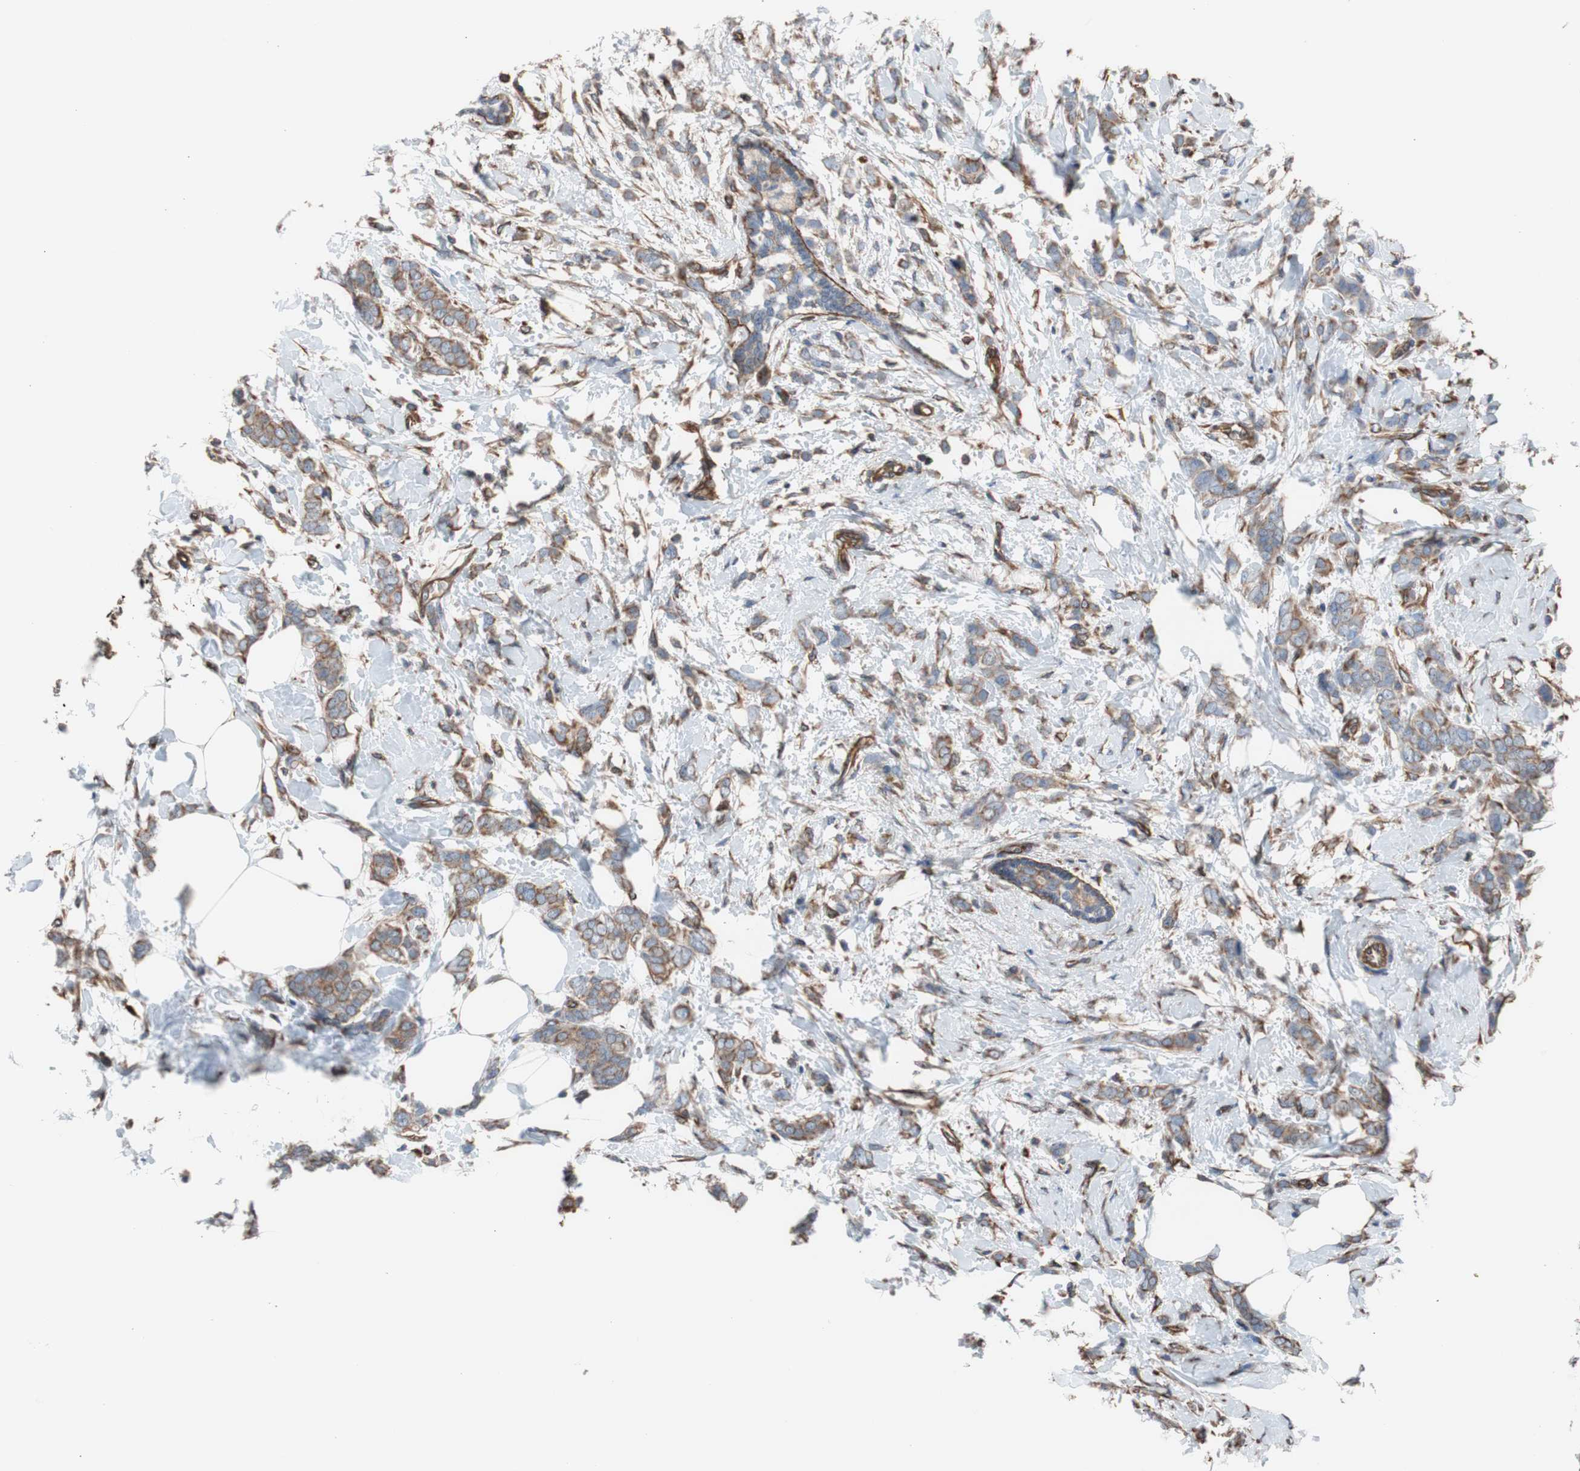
{"staining": {"intensity": "weak", "quantity": ">75%", "location": "cytoplasmic/membranous"}, "tissue": "breast cancer", "cell_type": "Tumor cells", "image_type": "cancer", "snomed": [{"axis": "morphology", "description": "Lobular carcinoma, in situ"}, {"axis": "morphology", "description": "Lobular carcinoma"}, {"axis": "topography", "description": "Breast"}], "caption": "IHC of breast lobular carcinoma displays low levels of weak cytoplasmic/membranous staining in approximately >75% of tumor cells.", "gene": "KIF3B", "patient": {"sex": "female", "age": 41}}